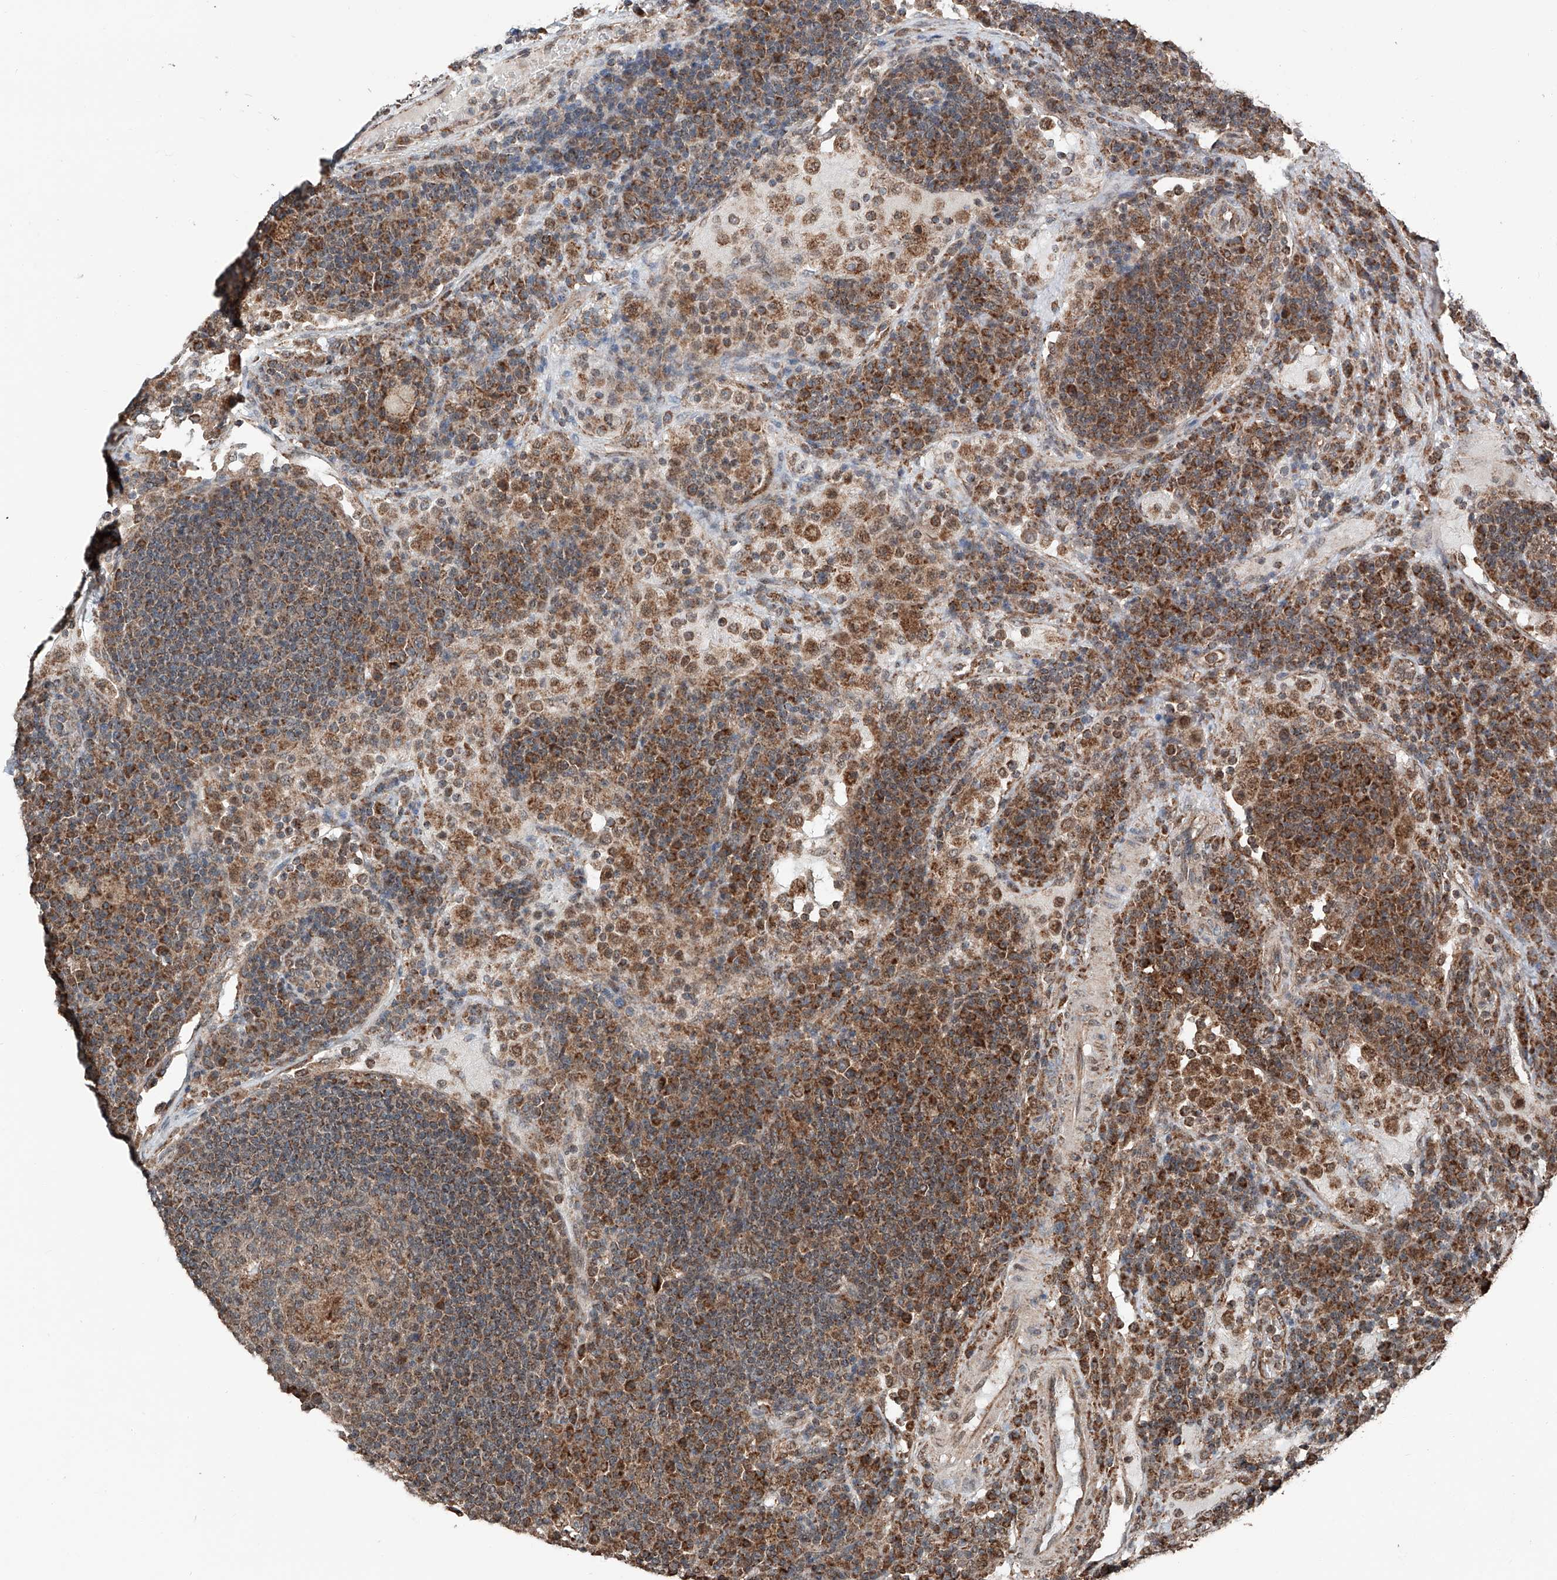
{"staining": {"intensity": "moderate", "quantity": "25%-75%", "location": "cytoplasmic/membranous"}, "tissue": "lymph node", "cell_type": "Germinal center cells", "image_type": "normal", "snomed": [{"axis": "morphology", "description": "Normal tissue, NOS"}, {"axis": "topography", "description": "Lymph node"}], "caption": "Immunohistochemical staining of unremarkable lymph node exhibits moderate cytoplasmic/membranous protein expression in approximately 25%-75% of germinal center cells.", "gene": "ZNF445", "patient": {"sex": "female", "age": 53}}